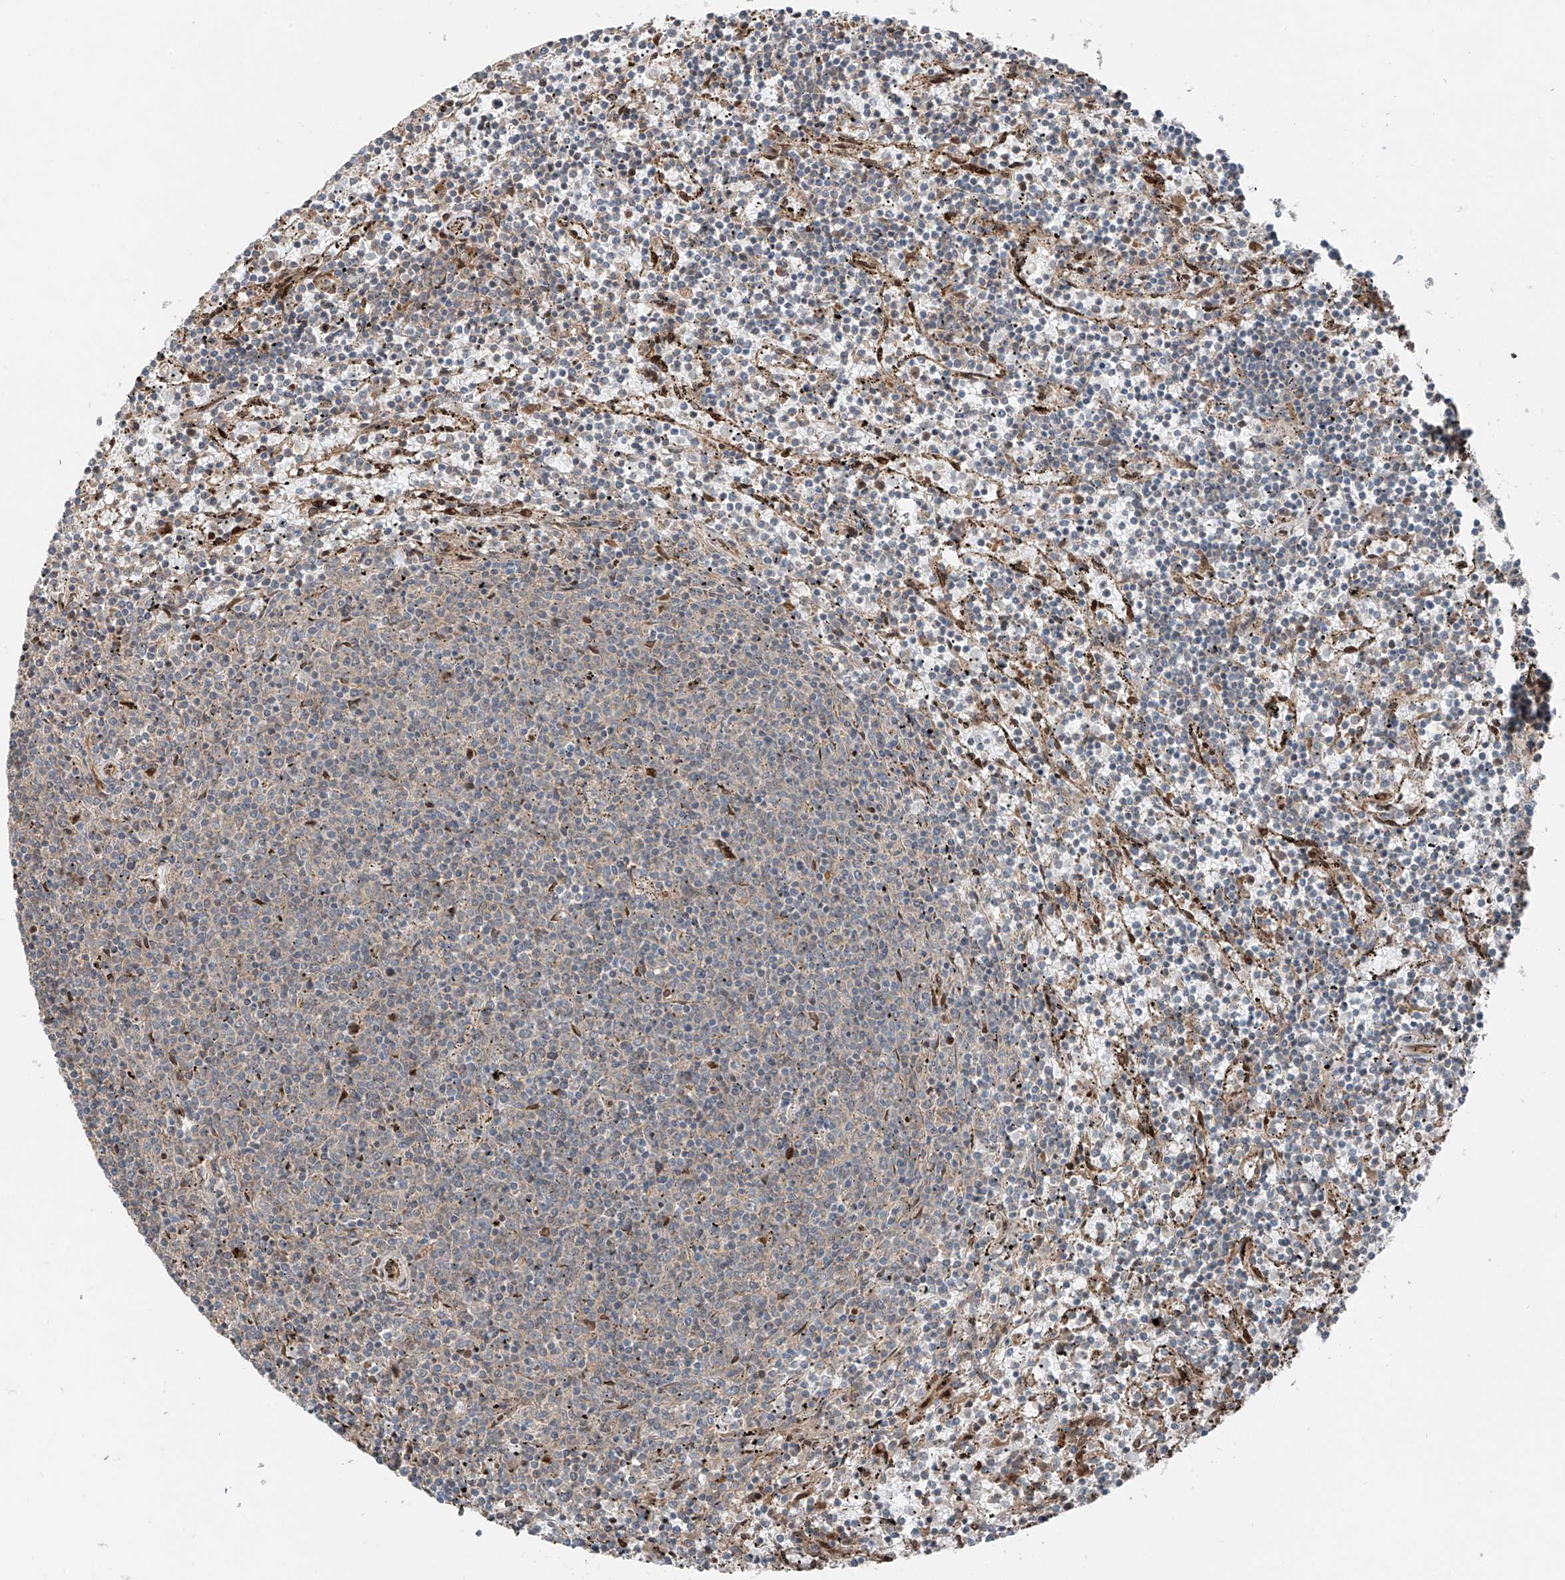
{"staining": {"intensity": "negative", "quantity": "none", "location": "none"}, "tissue": "lymphoma", "cell_type": "Tumor cells", "image_type": "cancer", "snomed": [{"axis": "morphology", "description": "Malignant lymphoma, non-Hodgkin's type, Low grade"}, {"axis": "topography", "description": "Spleen"}], "caption": "High magnification brightfield microscopy of malignant lymphoma, non-Hodgkin's type (low-grade) stained with DAB (3,3'-diaminobenzidine) (brown) and counterstained with hematoxylin (blue): tumor cells show no significant positivity. Brightfield microscopy of IHC stained with DAB (brown) and hematoxylin (blue), captured at high magnification.", "gene": "CEP162", "patient": {"sex": "female", "age": 50}}